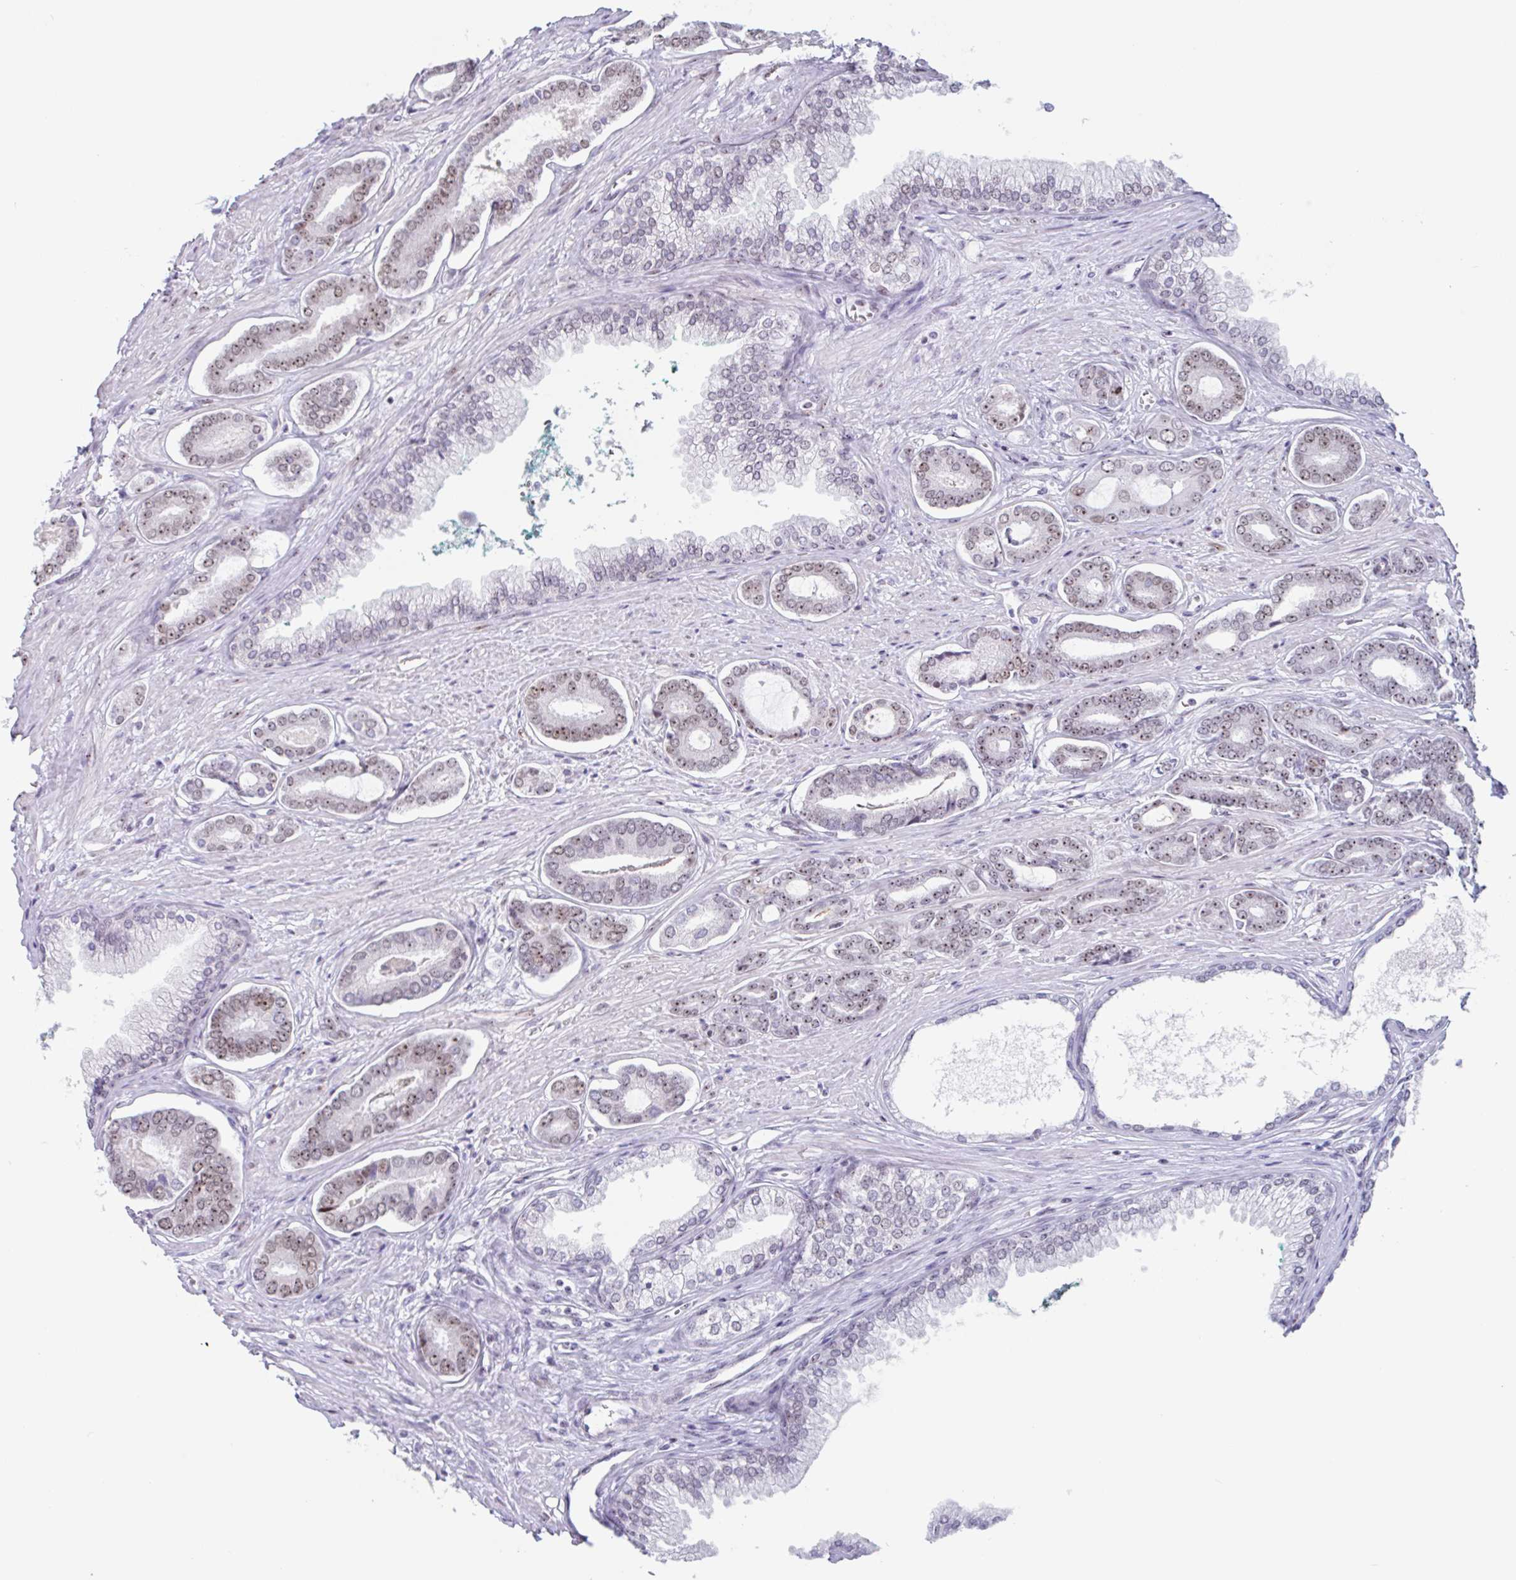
{"staining": {"intensity": "moderate", "quantity": "25%-75%", "location": "nuclear"}, "tissue": "prostate cancer", "cell_type": "Tumor cells", "image_type": "cancer", "snomed": [{"axis": "morphology", "description": "Adenocarcinoma, NOS"}, {"axis": "topography", "description": "Prostate and seminal vesicle, NOS"}], "caption": "Protein positivity by immunohistochemistry (IHC) reveals moderate nuclear positivity in about 25%-75% of tumor cells in prostate adenocarcinoma.", "gene": "LENG9", "patient": {"sex": "male", "age": 76}}